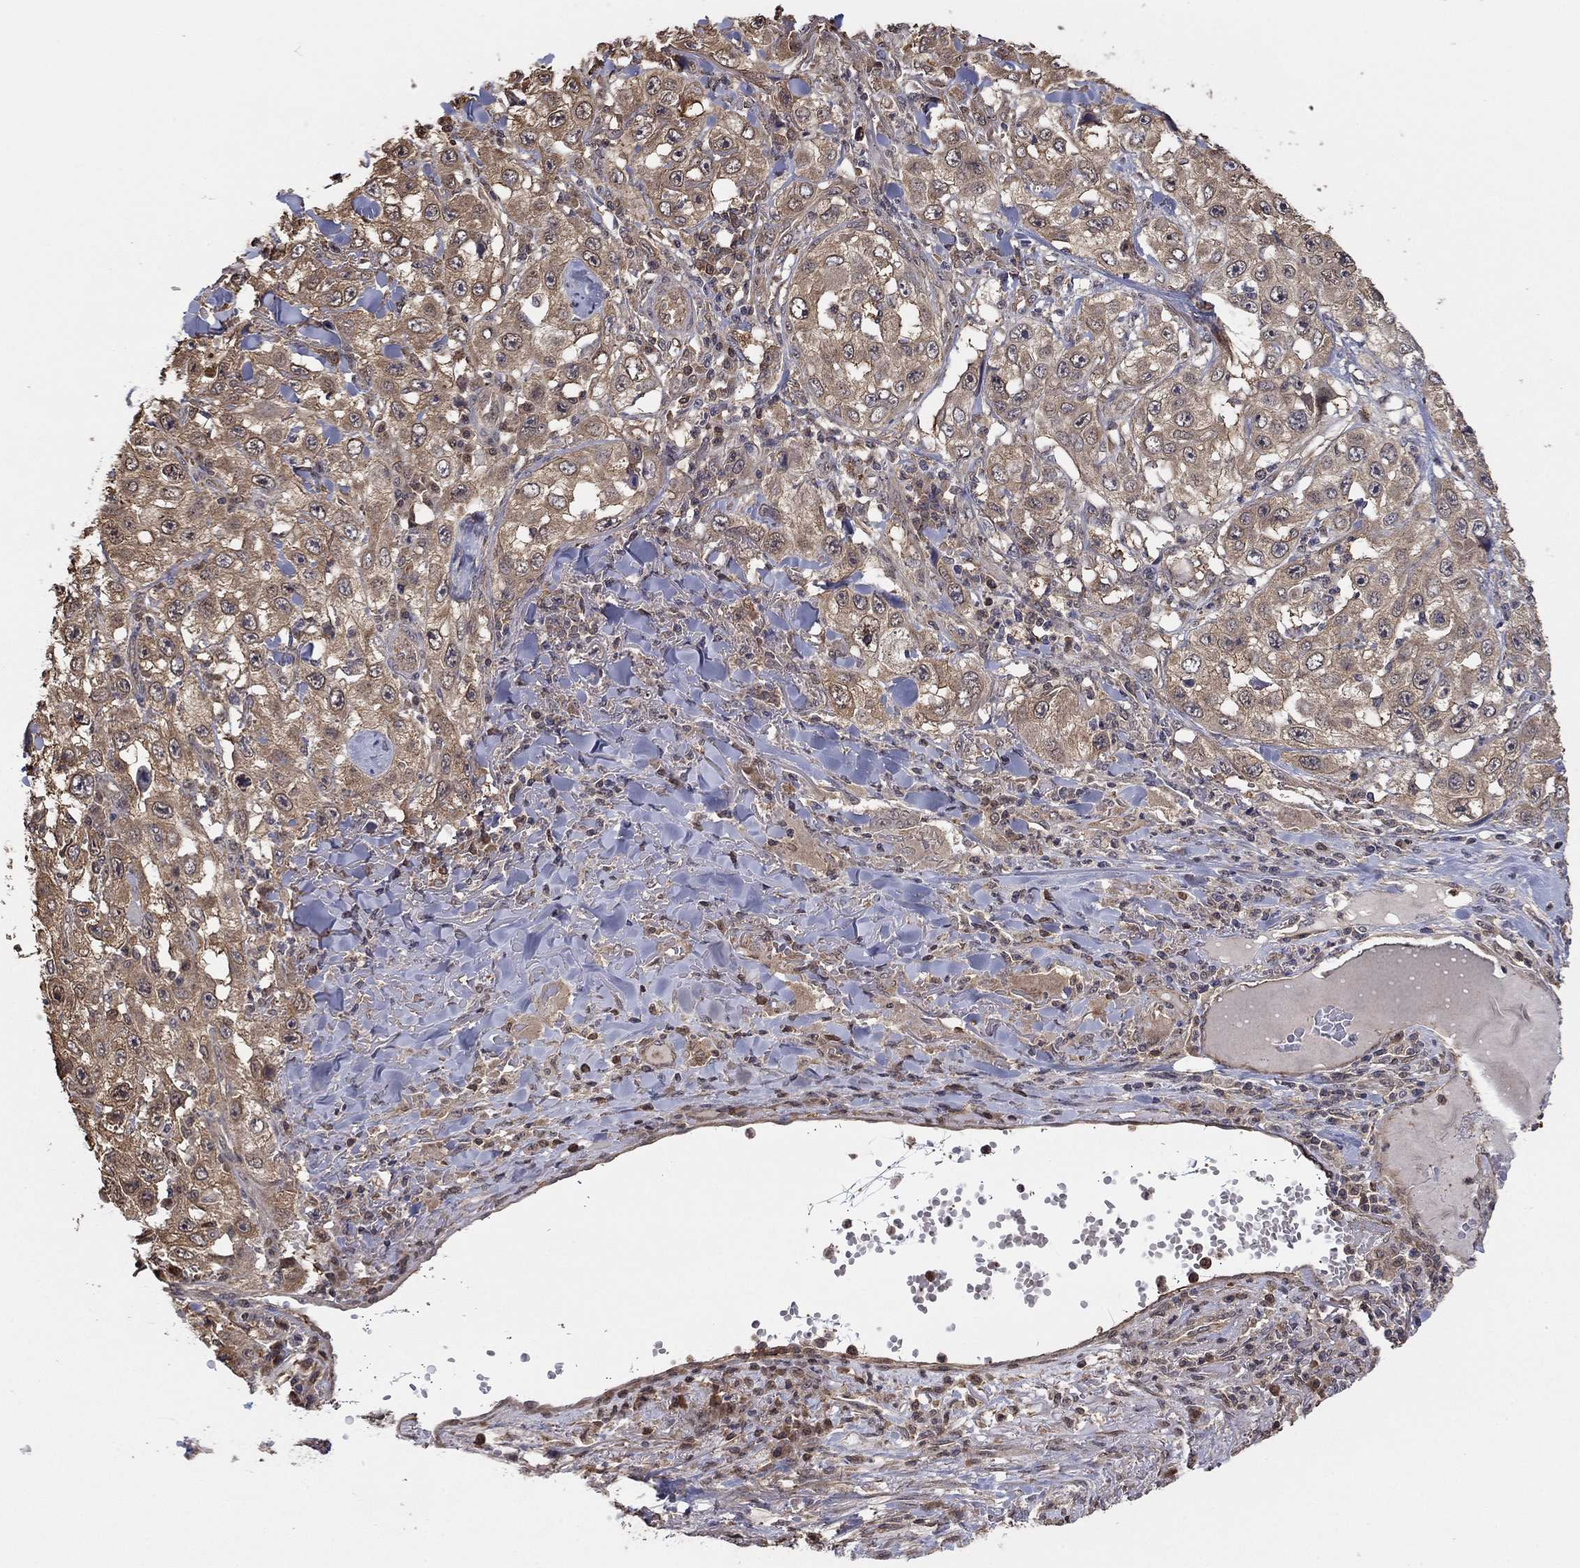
{"staining": {"intensity": "moderate", "quantity": "<25%", "location": "cytoplasmic/membranous"}, "tissue": "skin cancer", "cell_type": "Tumor cells", "image_type": "cancer", "snomed": [{"axis": "morphology", "description": "Squamous cell carcinoma, NOS"}, {"axis": "topography", "description": "Skin"}], "caption": "Immunohistochemistry (IHC) of human skin cancer (squamous cell carcinoma) shows low levels of moderate cytoplasmic/membranous staining in about <25% of tumor cells.", "gene": "RNF114", "patient": {"sex": "male", "age": 82}}